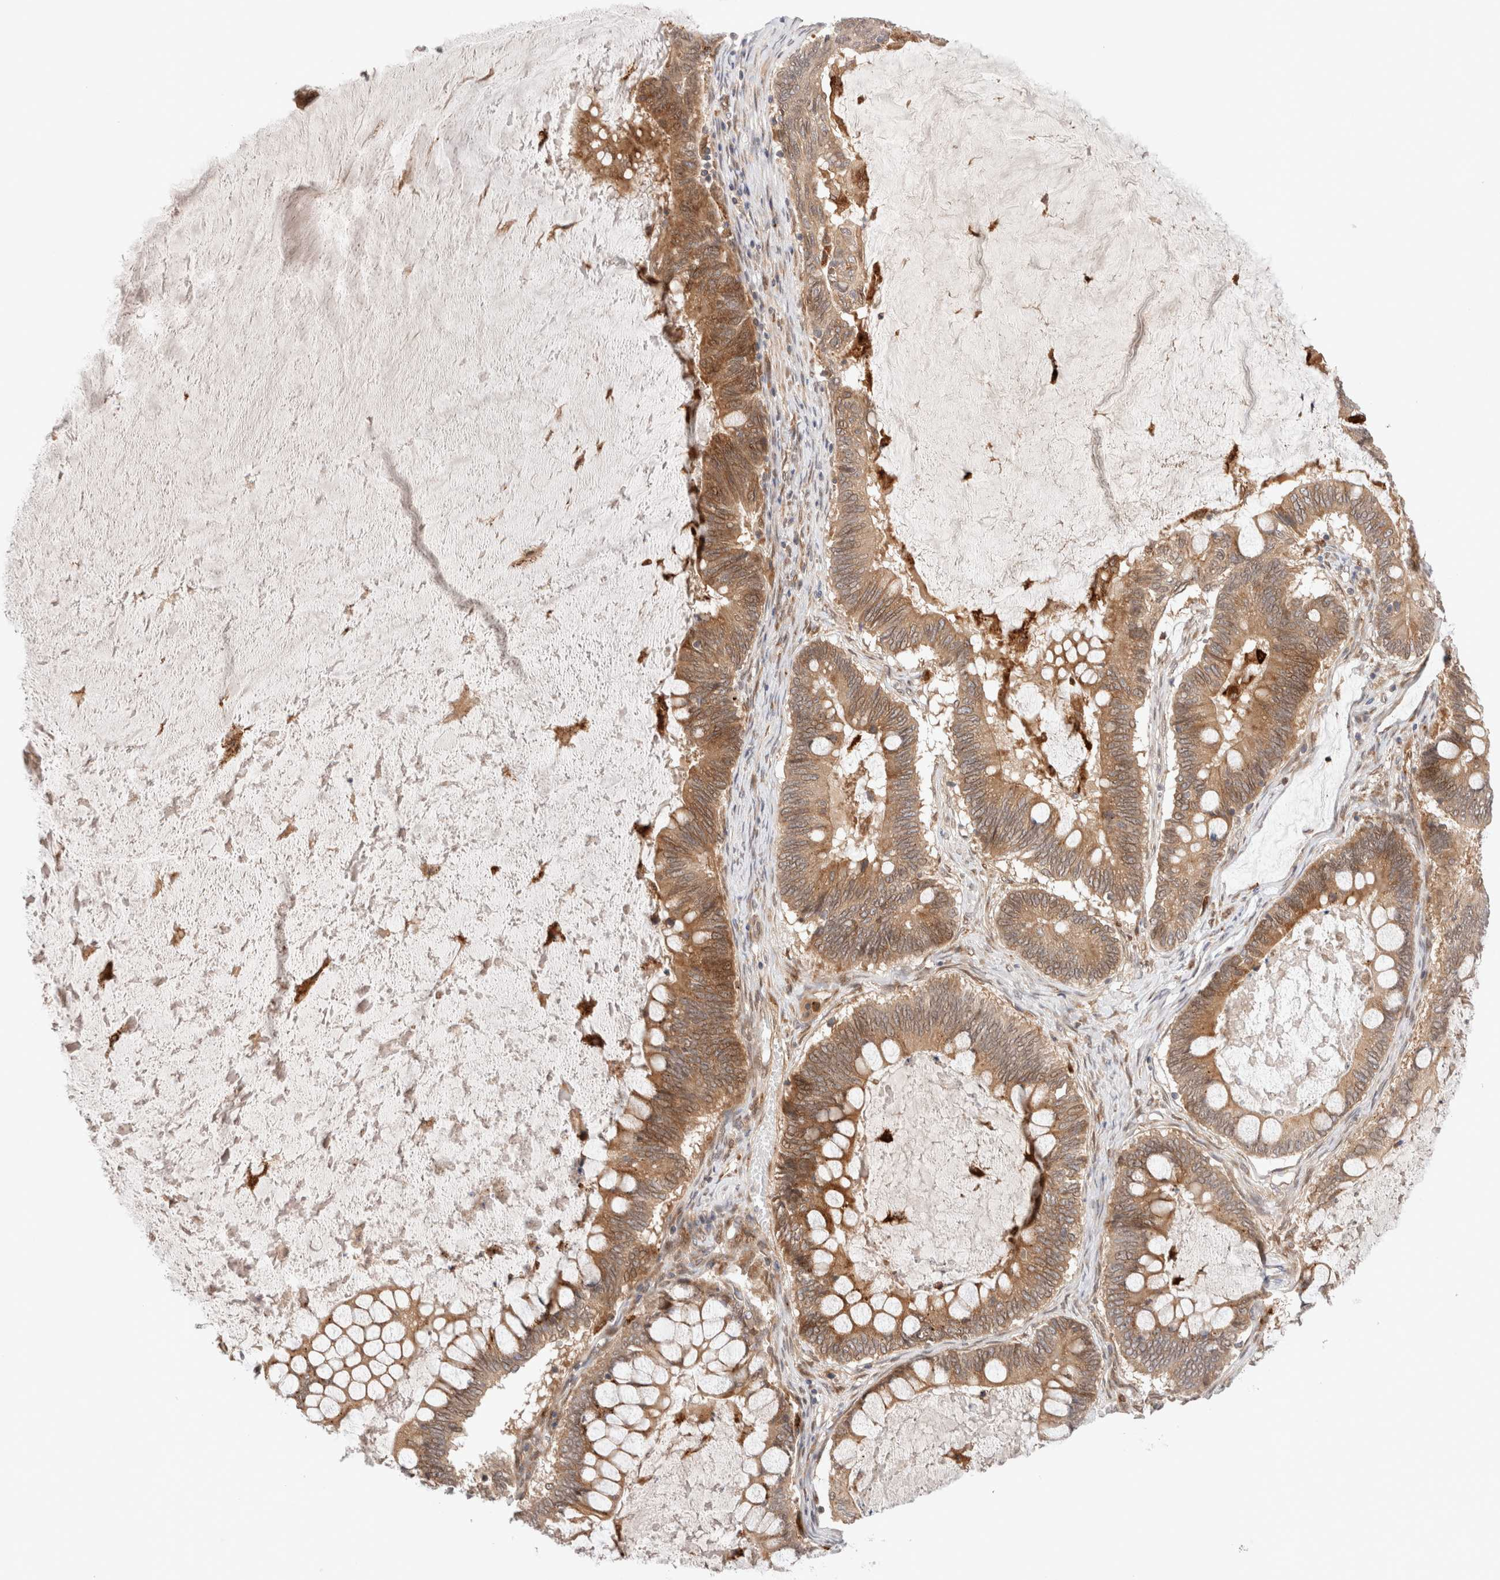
{"staining": {"intensity": "moderate", "quantity": ">75%", "location": "cytoplasmic/membranous"}, "tissue": "ovarian cancer", "cell_type": "Tumor cells", "image_type": "cancer", "snomed": [{"axis": "morphology", "description": "Cystadenocarcinoma, mucinous, NOS"}, {"axis": "topography", "description": "Ovary"}], "caption": "This image exhibits ovarian cancer (mucinous cystadenocarcinoma) stained with immunohistochemistry (IHC) to label a protein in brown. The cytoplasmic/membranous of tumor cells show moderate positivity for the protein. Nuclei are counter-stained blue.", "gene": "GCN1", "patient": {"sex": "female", "age": 61}}